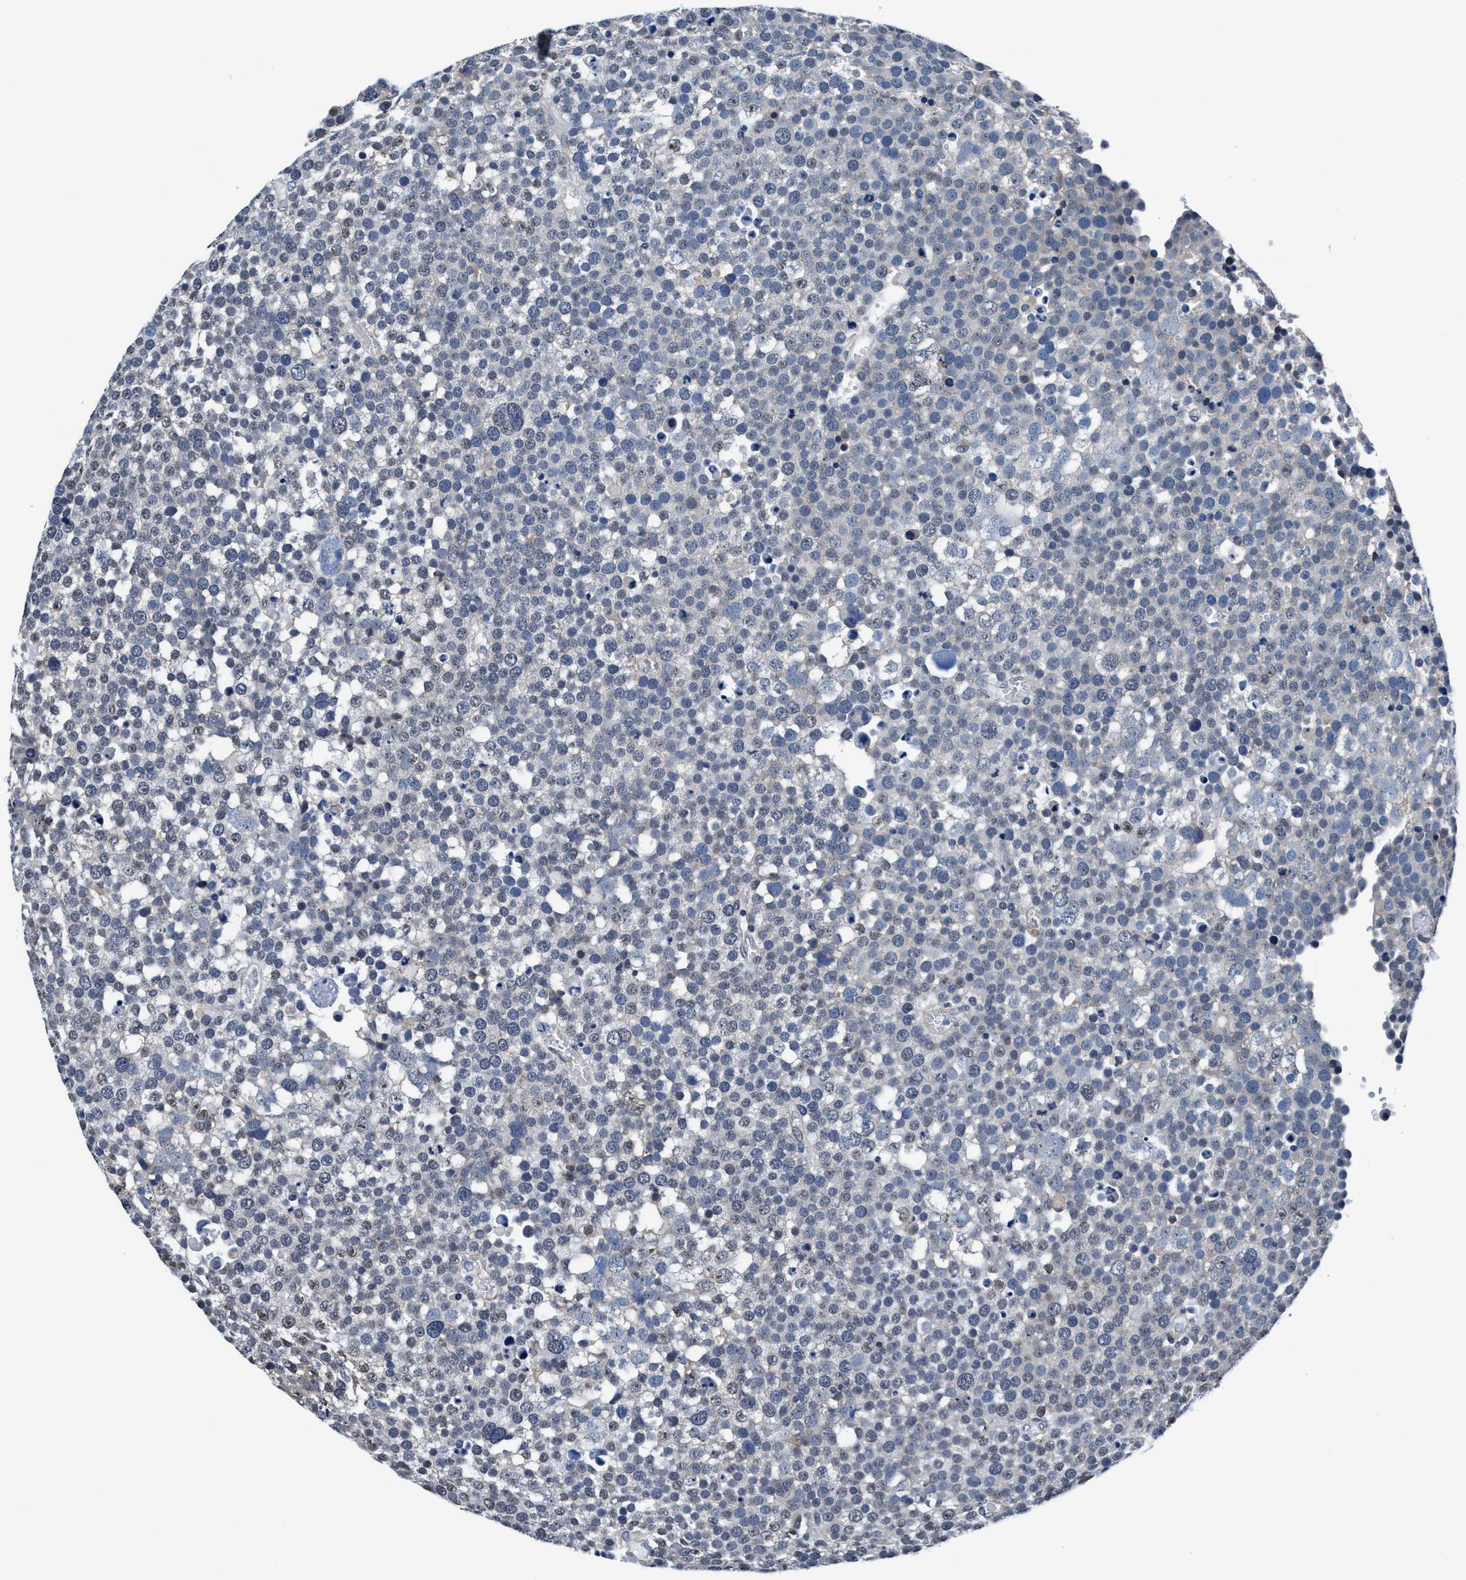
{"staining": {"intensity": "weak", "quantity": "<25%", "location": "cytoplasmic/membranous"}, "tissue": "testis cancer", "cell_type": "Tumor cells", "image_type": "cancer", "snomed": [{"axis": "morphology", "description": "Seminoma, NOS"}, {"axis": "topography", "description": "Testis"}], "caption": "Immunohistochemistry (IHC) micrograph of neoplastic tissue: human testis cancer stained with DAB shows no significant protein positivity in tumor cells. Nuclei are stained in blue.", "gene": "TMEM94", "patient": {"sex": "male", "age": 71}}